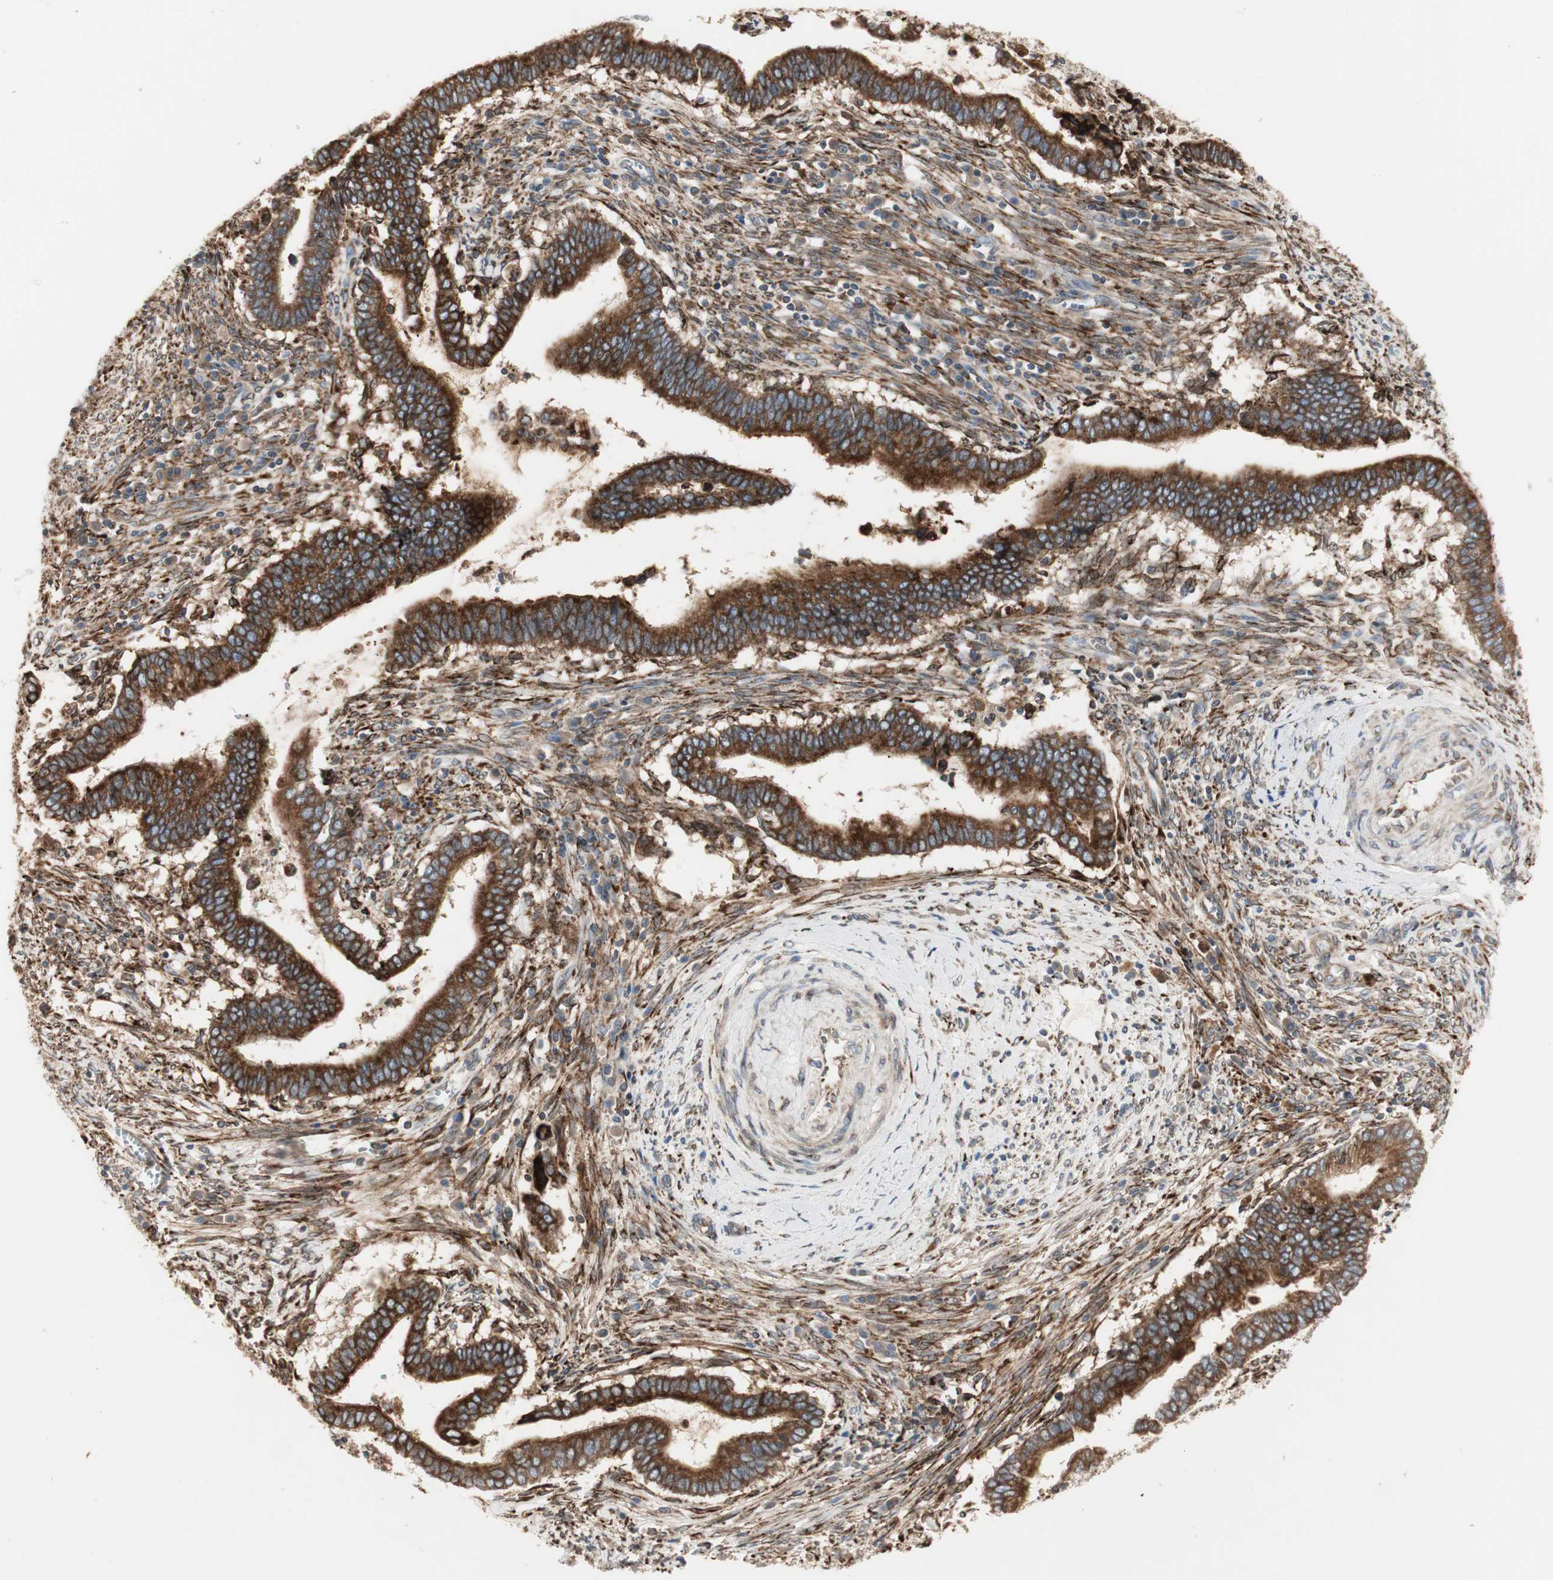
{"staining": {"intensity": "strong", "quantity": ">75%", "location": "cytoplasmic/membranous"}, "tissue": "cervical cancer", "cell_type": "Tumor cells", "image_type": "cancer", "snomed": [{"axis": "morphology", "description": "Adenocarcinoma, NOS"}, {"axis": "topography", "description": "Cervix"}], "caption": "Tumor cells display high levels of strong cytoplasmic/membranous staining in about >75% of cells in adenocarcinoma (cervical).", "gene": "H6PD", "patient": {"sex": "female", "age": 44}}